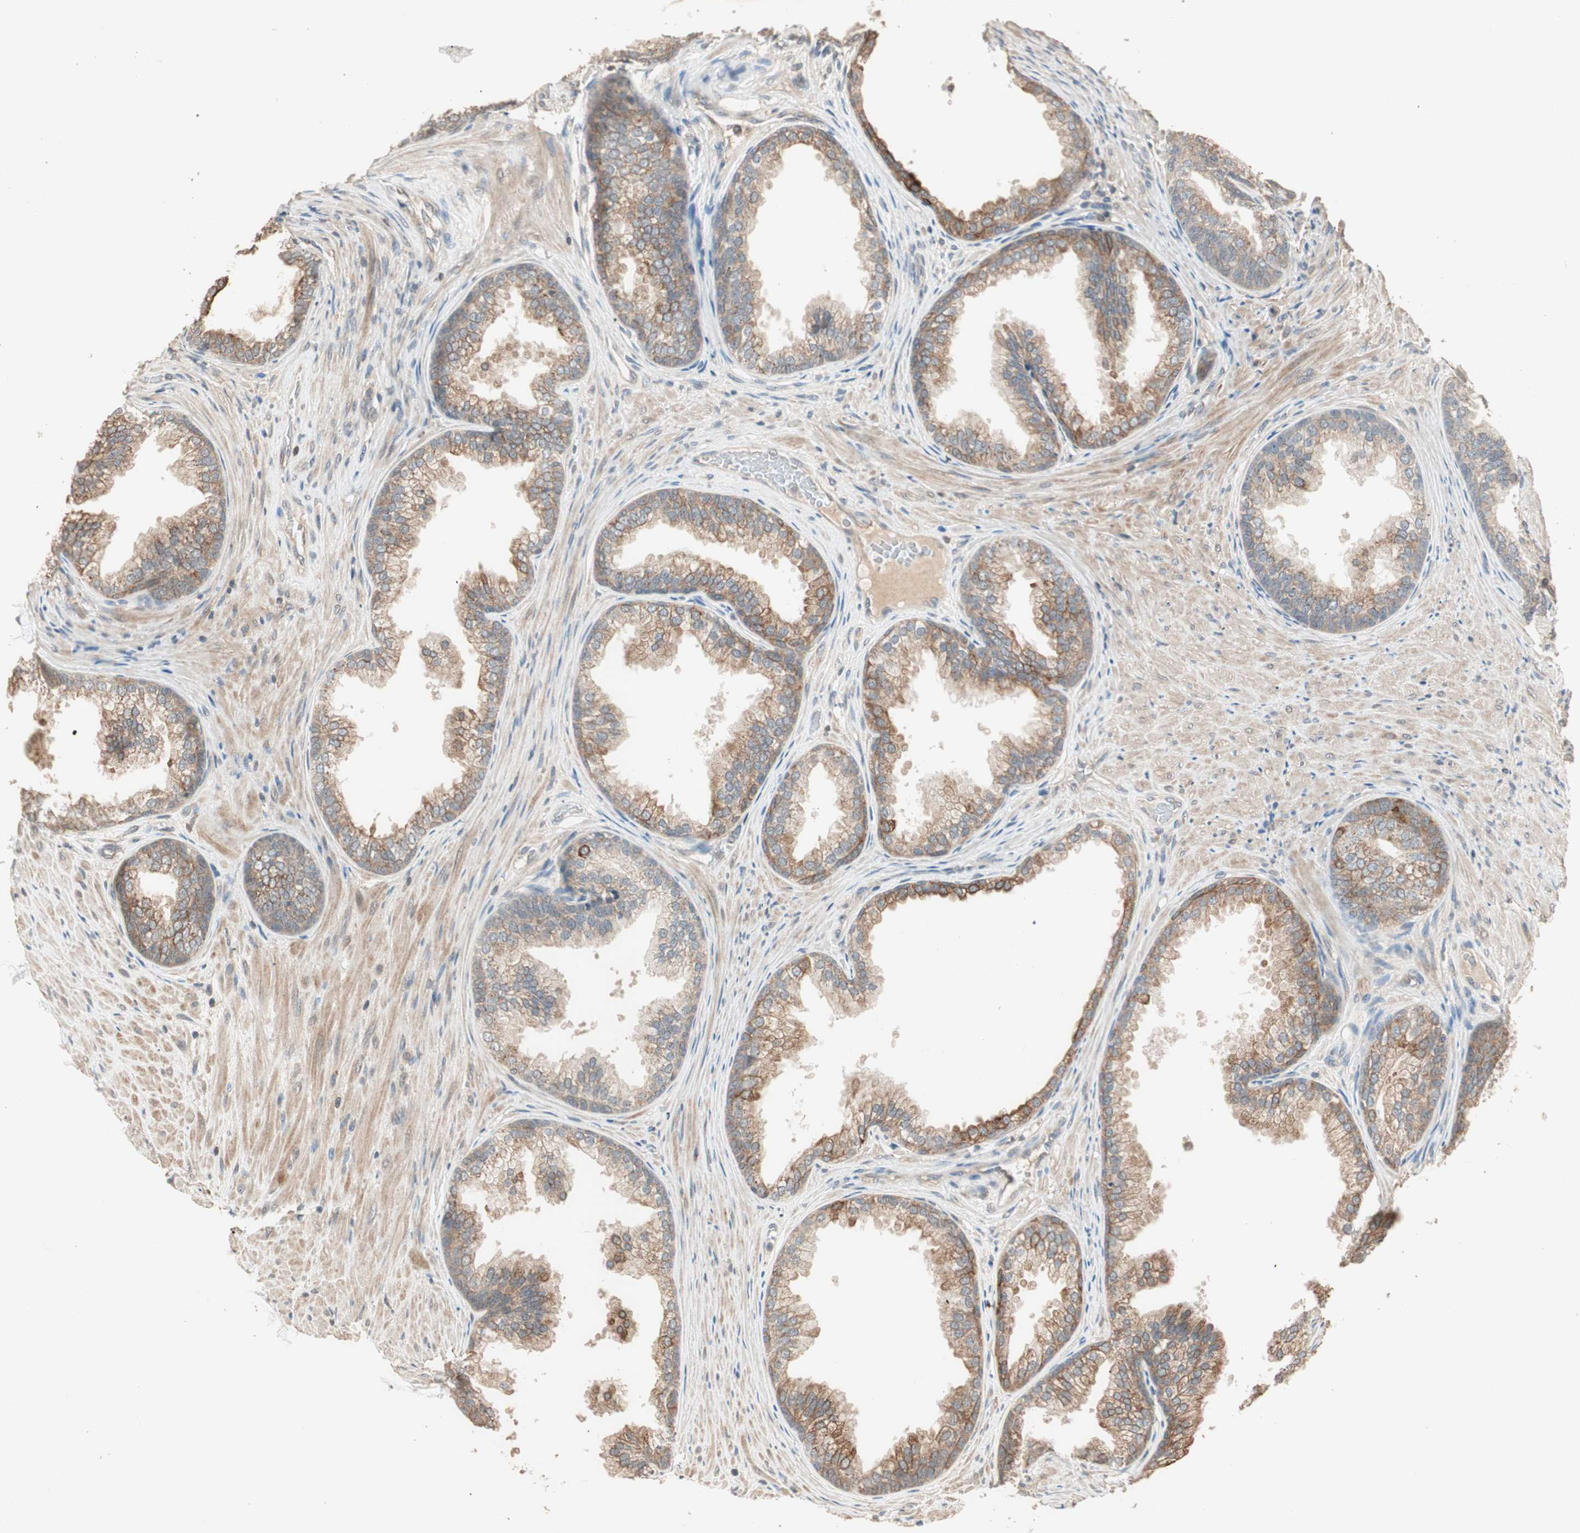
{"staining": {"intensity": "moderate", "quantity": "25%-75%", "location": "cytoplasmic/membranous"}, "tissue": "prostate", "cell_type": "Glandular cells", "image_type": "normal", "snomed": [{"axis": "morphology", "description": "Normal tissue, NOS"}, {"axis": "topography", "description": "Prostate"}], "caption": "Moderate cytoplasmic/membranous staining for a protein is appreciated in about 25%-75% of glandular cells of normal prostate using immunohistochemistry (IHC).", "gene": "TRIM21", "patient": {"sex": "male", "age": 76}}